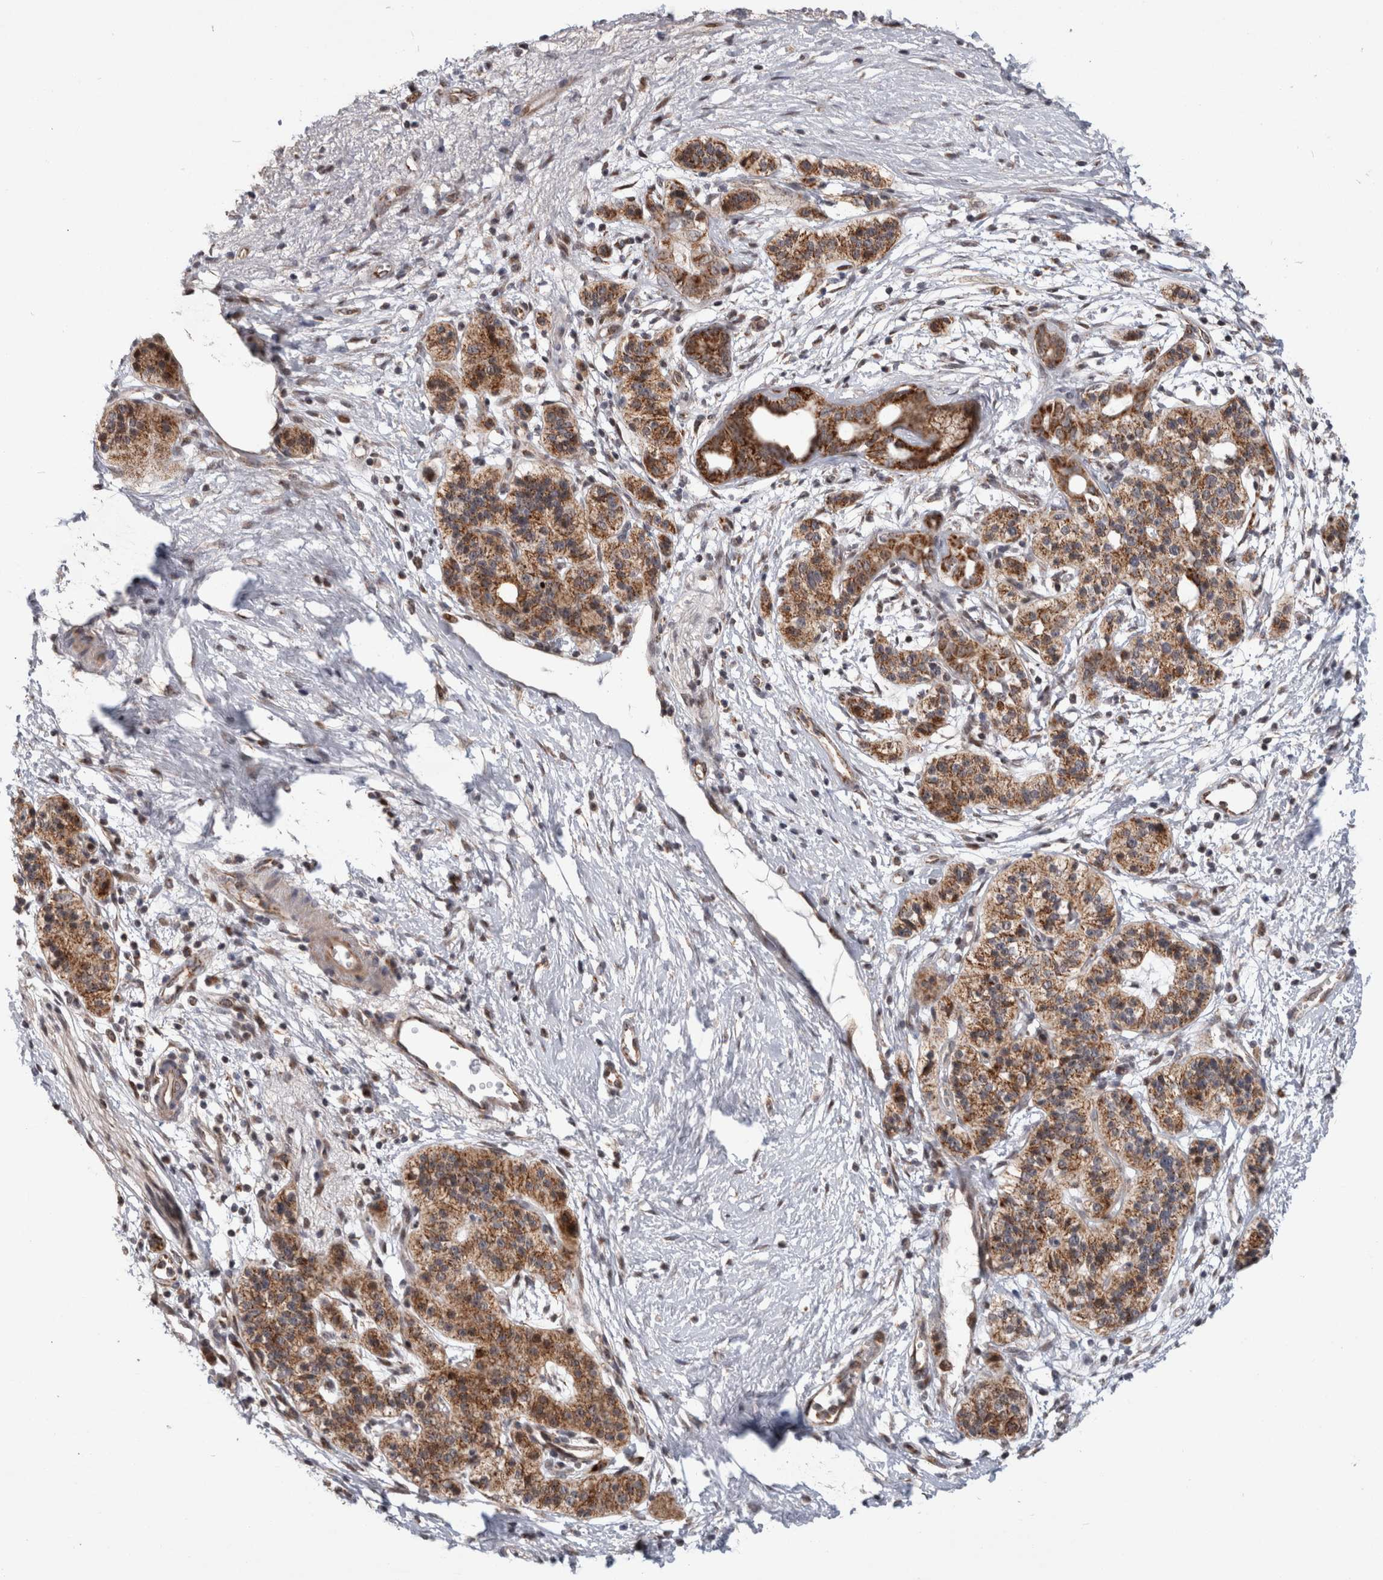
{"staining": {"intensity": "moderate", "quantity": ">75%", "location": "cytoplasmic/membranous"}, "tissue": "pancreatic cancer", "cell_type": "Tumor cells", "image_type": "cancer", "snomed": [{"axis": "morphology", "description": "Adenocarcinoma, NOS"}, {"axis": "topography", "description": "Pancreas"}], "caption": "IHC photomicrograph of neoplastic tissue: pancreatic cancer stained using IHC exhibits medium levels of moderate protein expression localized specifically in the cytoplasmic/membranous of tumor cells, appearing as a cytoplasmic/membranous brown color.", "gene": "MRPL37", "patient": {"sex": "male", "age": 50}}